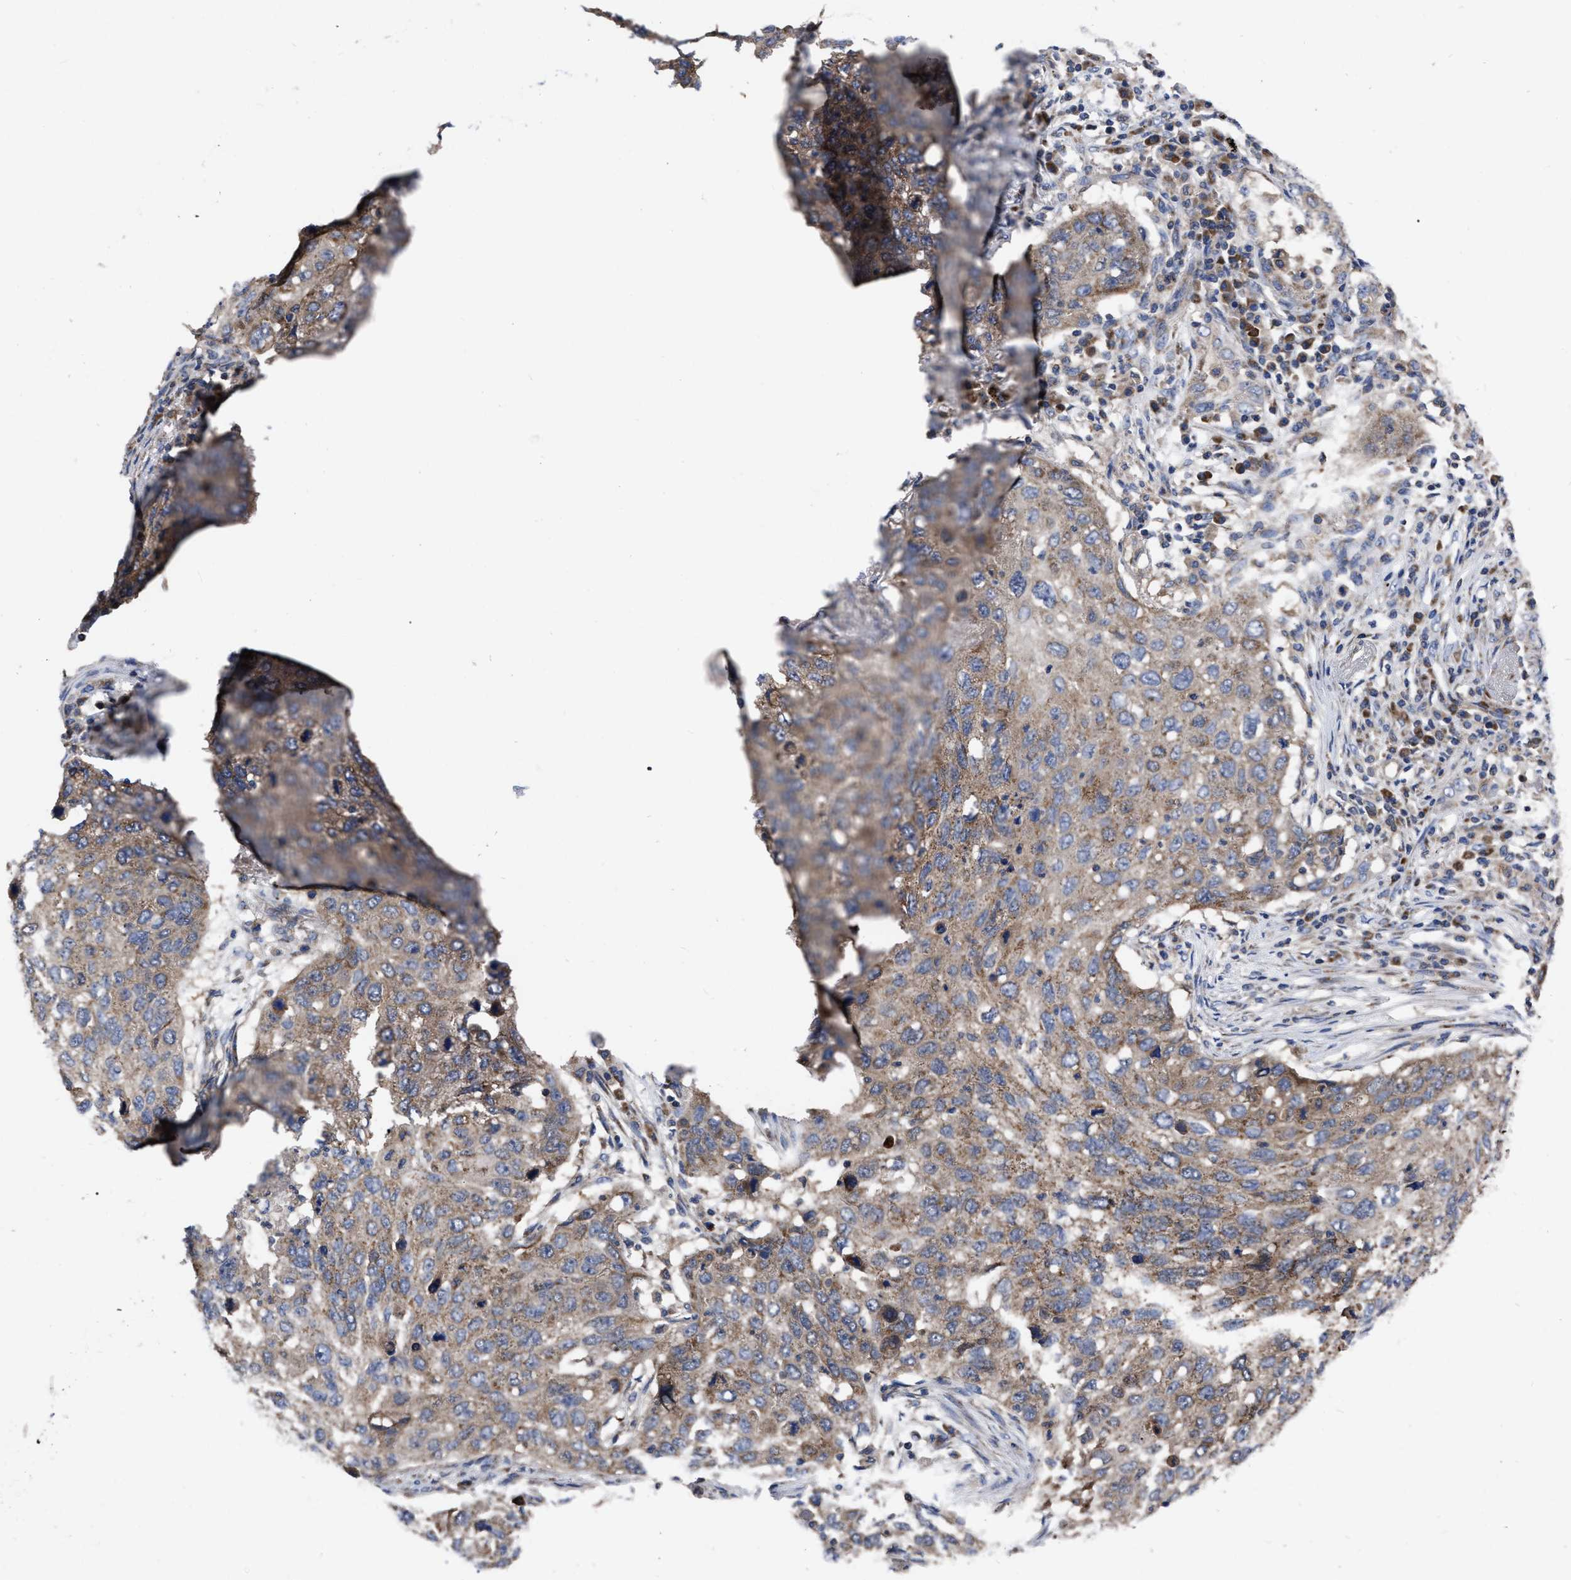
{"staining": {"intensity": "moderate", "quantity": ">75%", "location": "cytoplasmic/membranous"}, "tissue": "lung cancer", "cell_type": "Tumor cells", "image_type": "cancer", "snomed": [{"axis": "morphology", "description": "Squamous cell carcinoma, NOS"}, {"axis": "topography", "description": "Lung"}], "caption": "Lung cancer stained with a protein marker shows moderate staining in tumor cells.", "gene": "CDKN2C", "patient": {"sex": "female", "age": 63}}